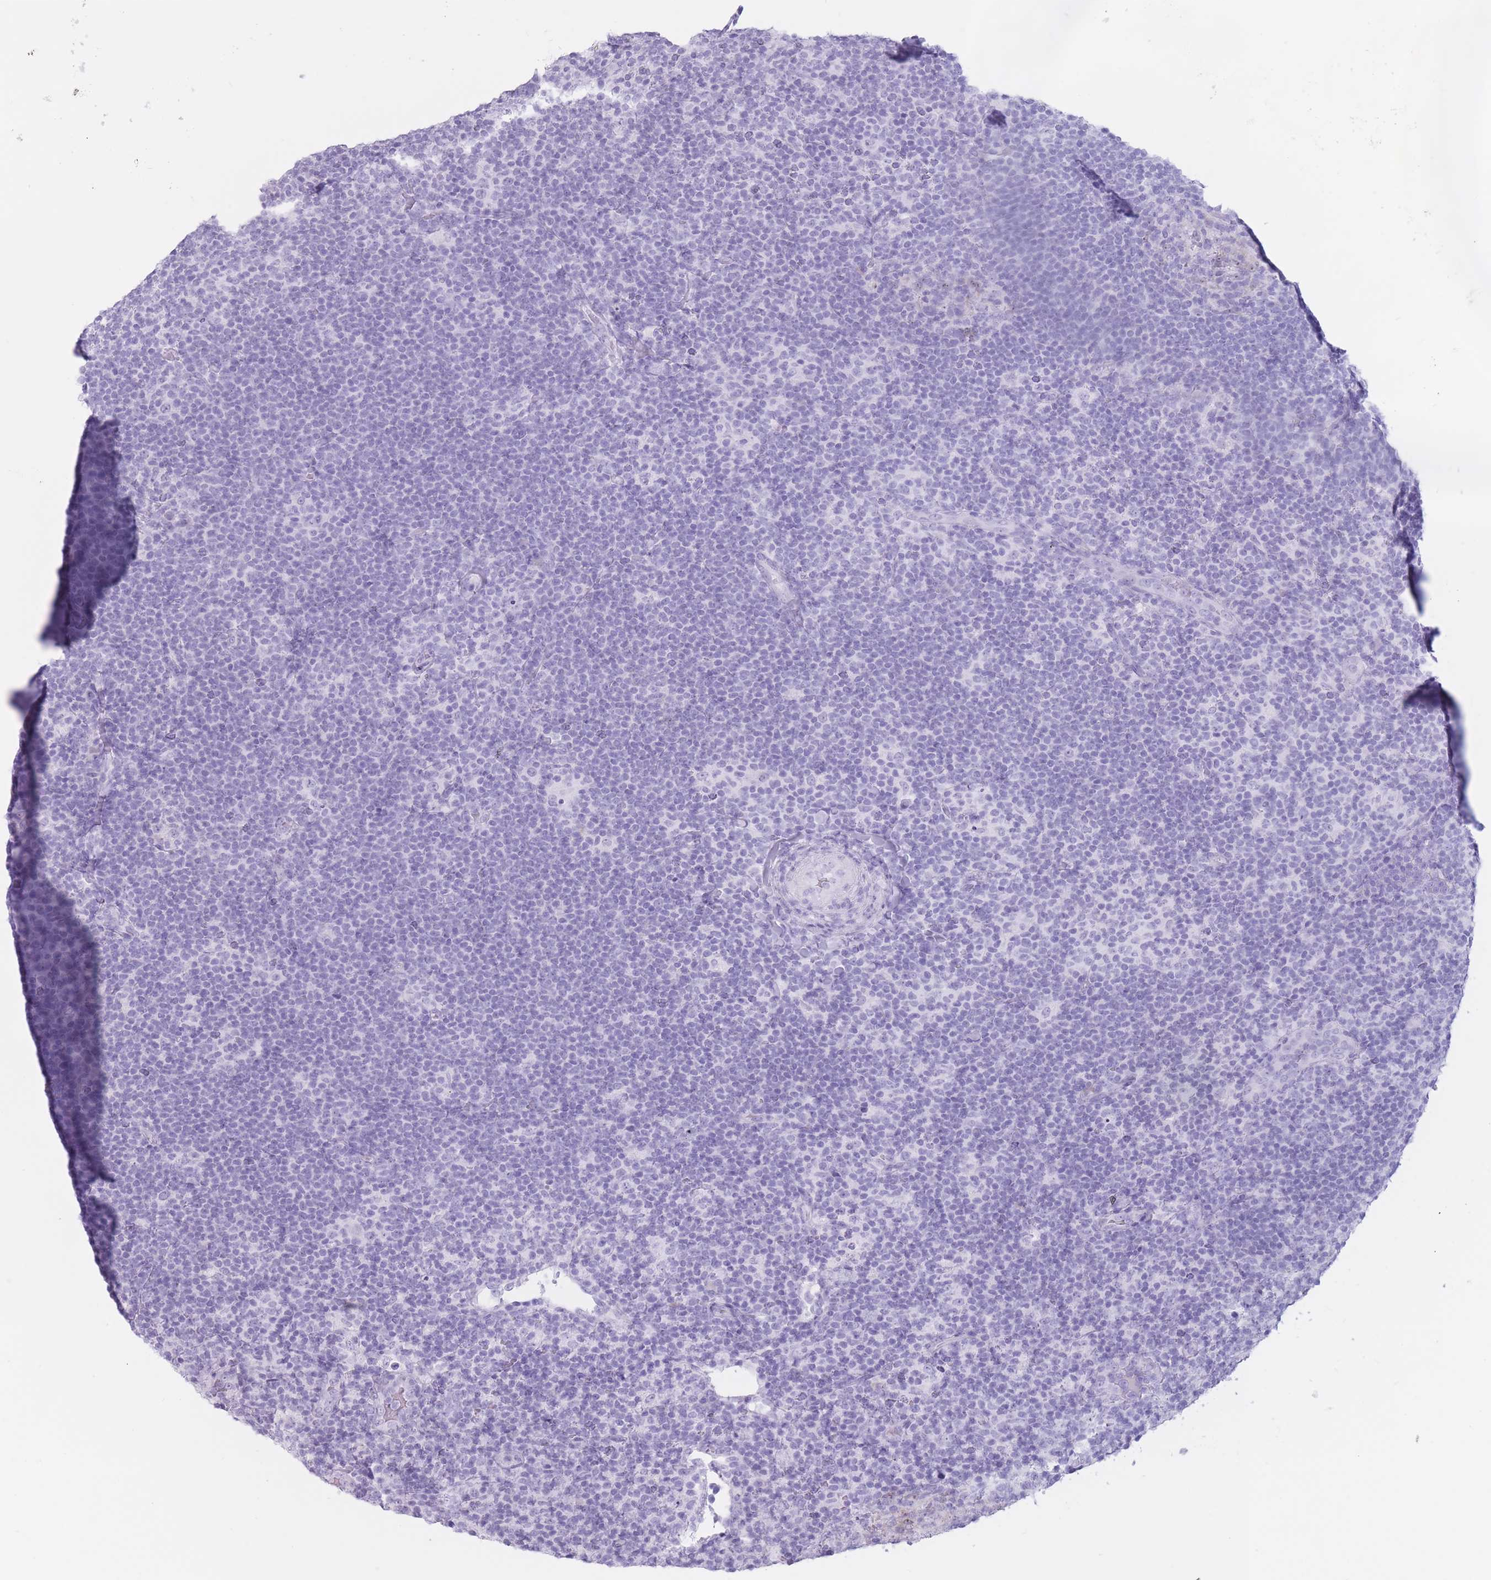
{"staining": {"intensity": "negative", "quantity": "none", "location": "none"}, "tissue": "lymphoma", "cell_type": "Tumor cells", "image_type": "cancer", "snomed": [{"axis": "morphology", "description": "Hodgkin's disease, NOS"}, {"axis": "topography", "description": "Lymph node"}], "caption": "This is a histopathology image of immunohistochemistry (IHC) staining of lymphoma, which shows no staining in tumor cells.", "gene": "PNMA3", "patient": {"sex": "female", "age": 57}}